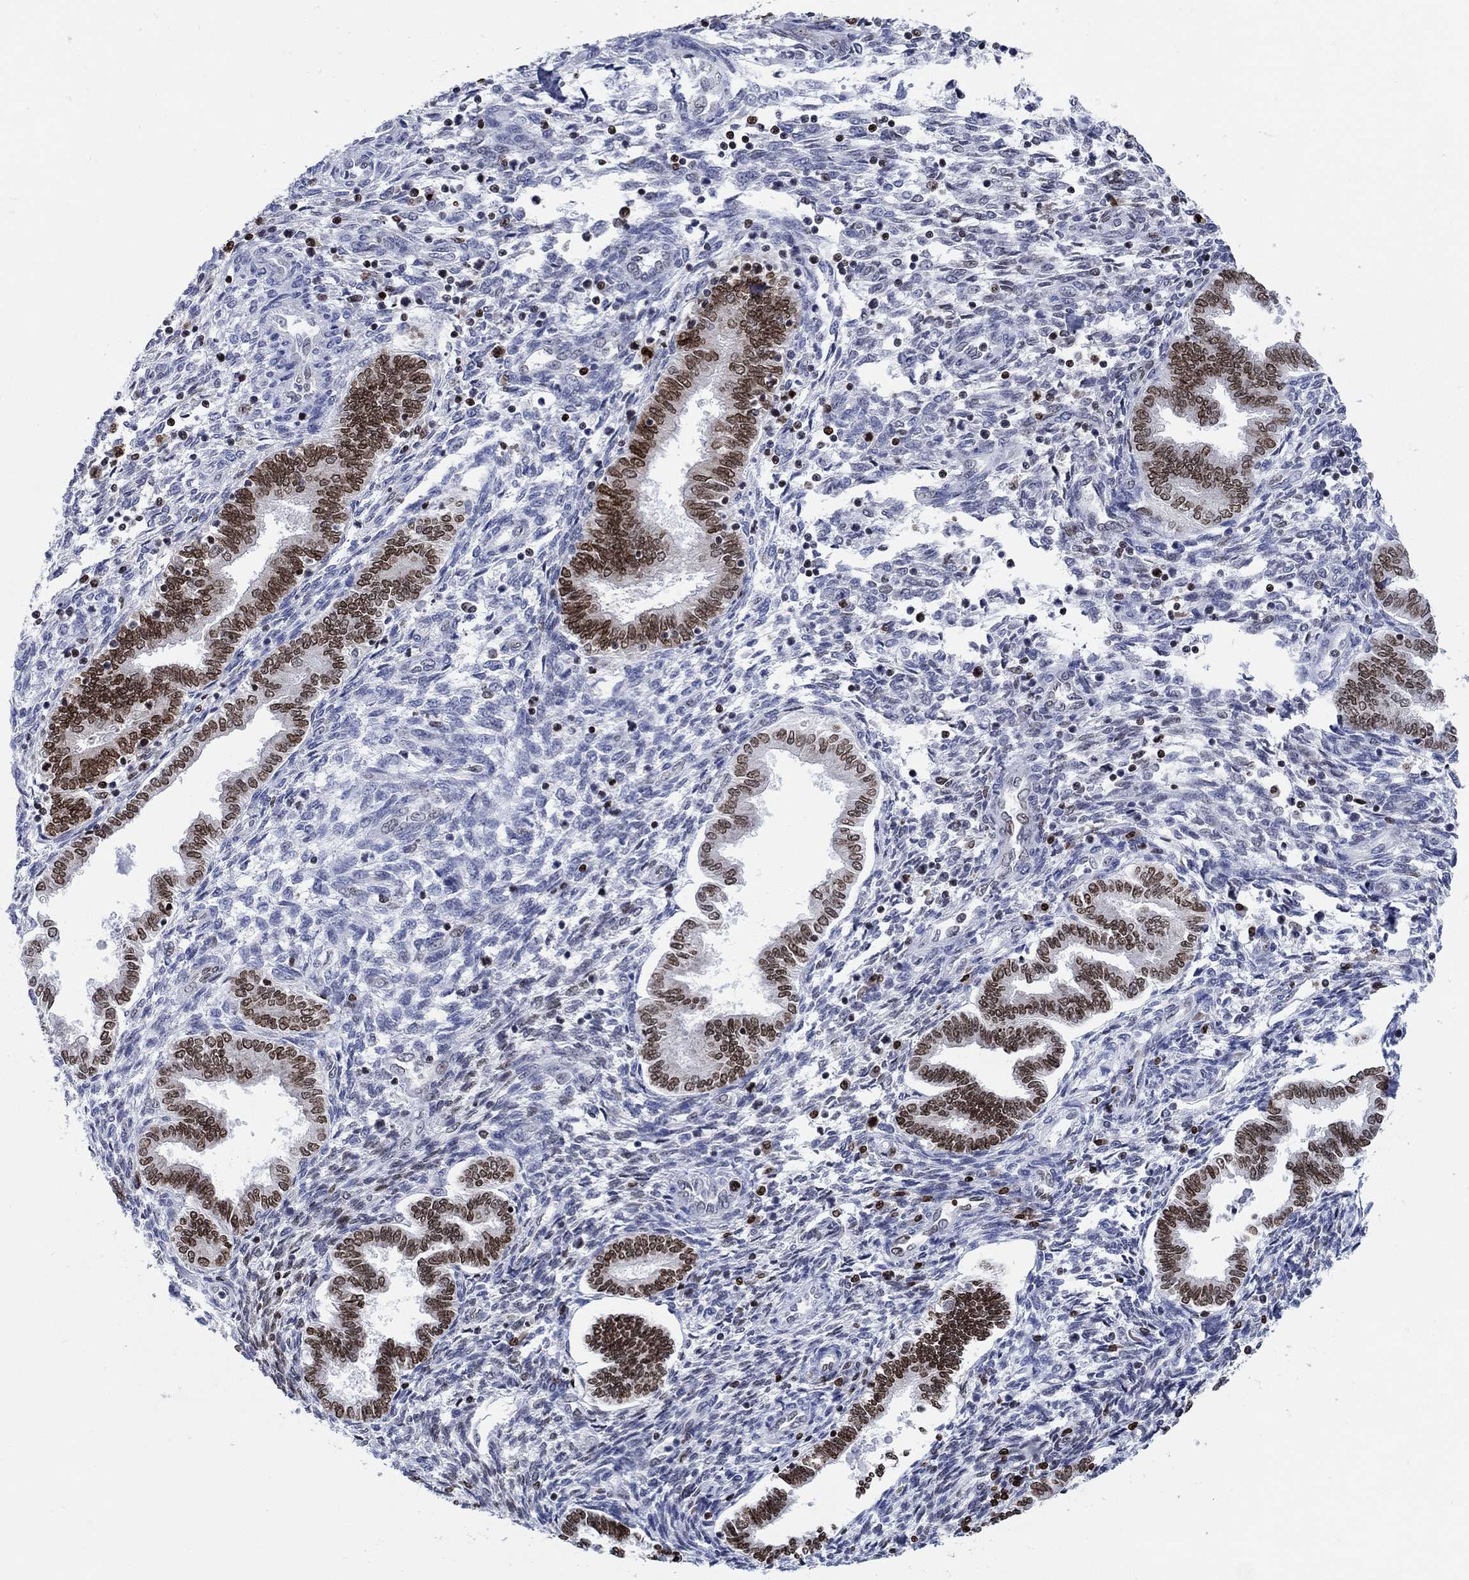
{"staining": {"intensity": "negative", "quantity": "none", "location": "none"}, "tissue": "endometrium", "cell_type": "Cells in endometrial stroma", "image_type": "normal", "snomed": [{"axis": "morphology", "description": "Normal tissue, NOS"}, {"axis": "topography", "description": "Endometrium"}], "caption": "IHC micrograph of unremarkable human endometrium stained for a protein (brown), which reveals no positivity in cells in endometrial stroma. The staining was performed using DAB (3,3'-diaminobenzidine) to visualize the protein expression in brown, while the nuclei were stained in blue with hematoxylin (Magnification: 20x).", "gene": "HMGA1", "patient": {"sex": "female", "age": 42}}